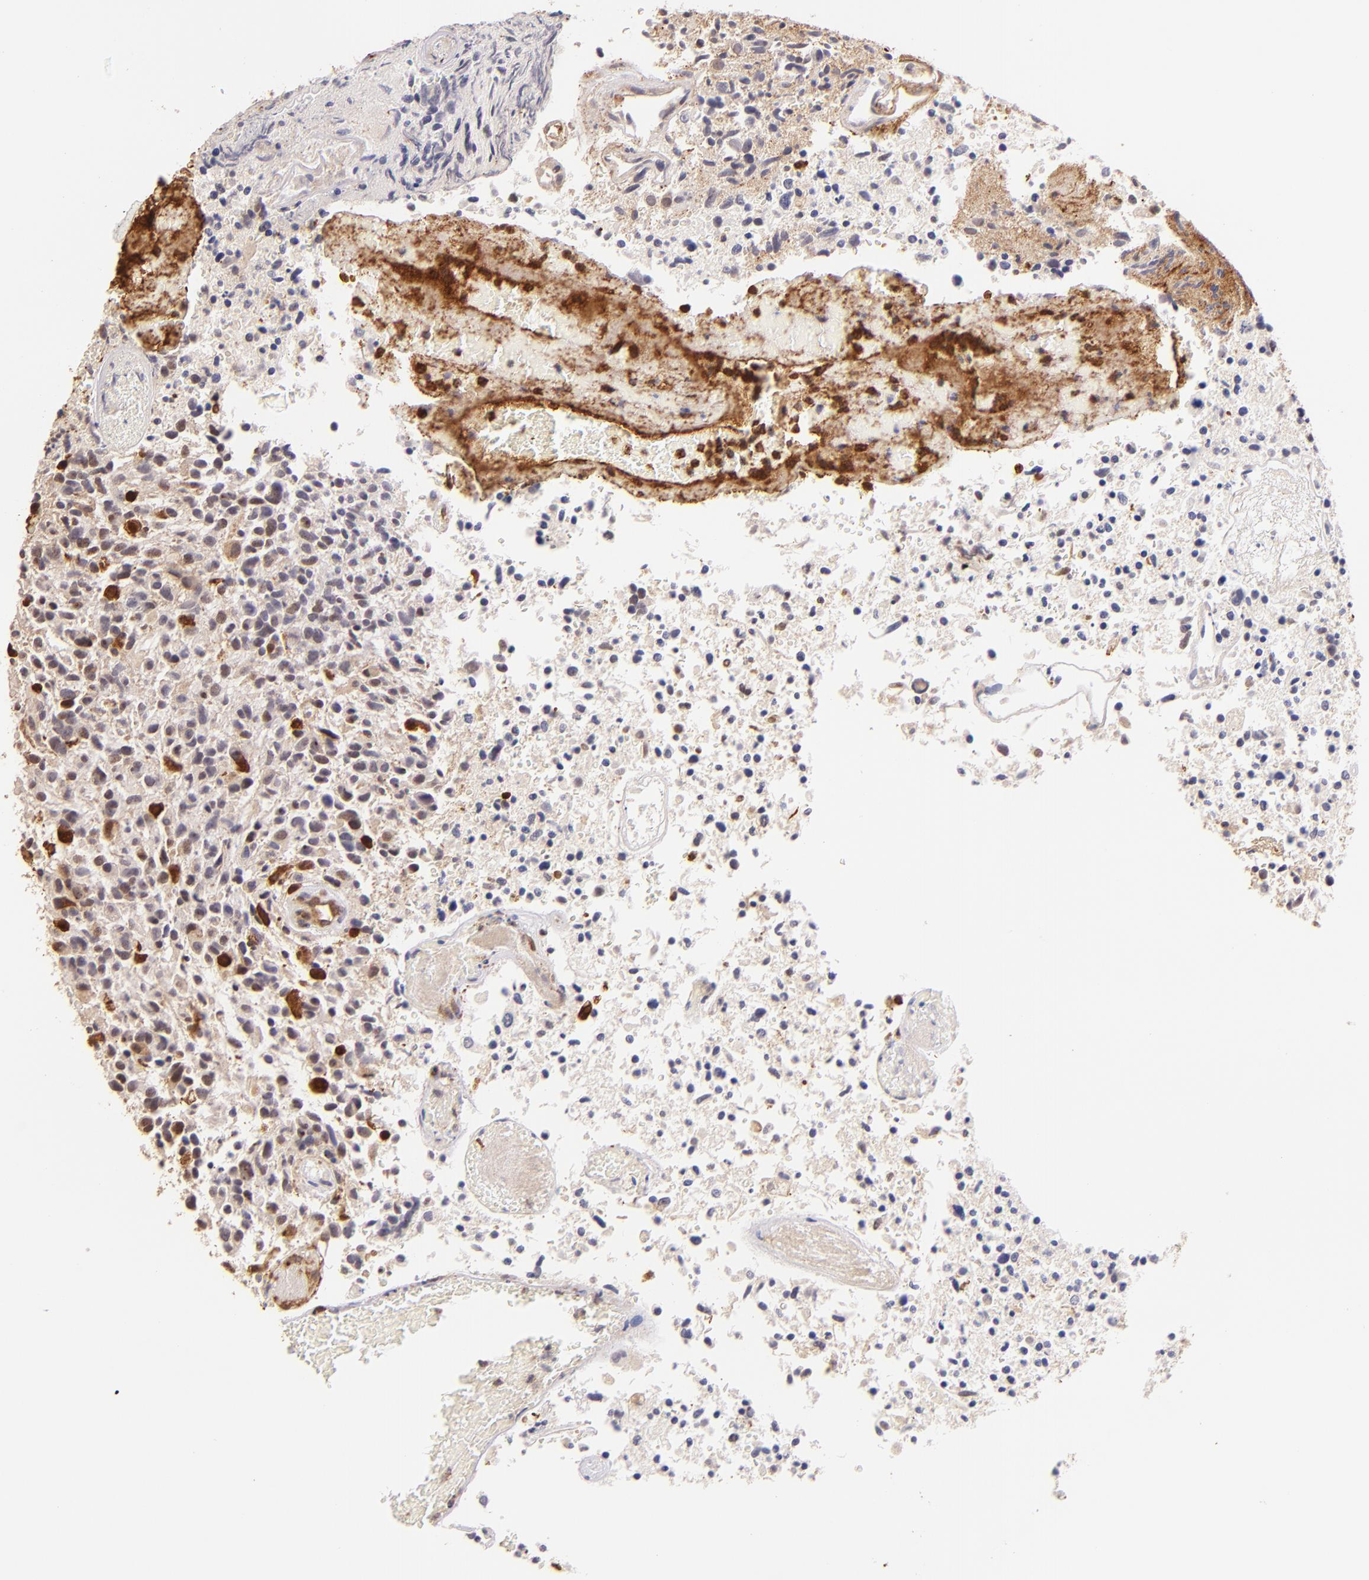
{"staining": {"intensity": "moderate", "quantity": "25%-75%", "location": "cytoplasmic/membranous"}, "tissue": "glioma", "cell_type": "Tumor cells", "image_type": "cancer", "snomed": [{"axis": "morphology", "description": "Glioma, malignant, High grade"}, {"axis": "topography", "description": "Brain"}], "caption": "Glioma tissue shows moderate cytoplasmic/membranous expression in approximately 25%-75% of tumor cells The staining is performed using DAB (3,3'-diaminobenzidine) brown chromogen to label protein expression. The nuclei are counter-stained blue using hematoxylin.", "gene": "BTK", "patient": {"sex": "male", "age": 72}}